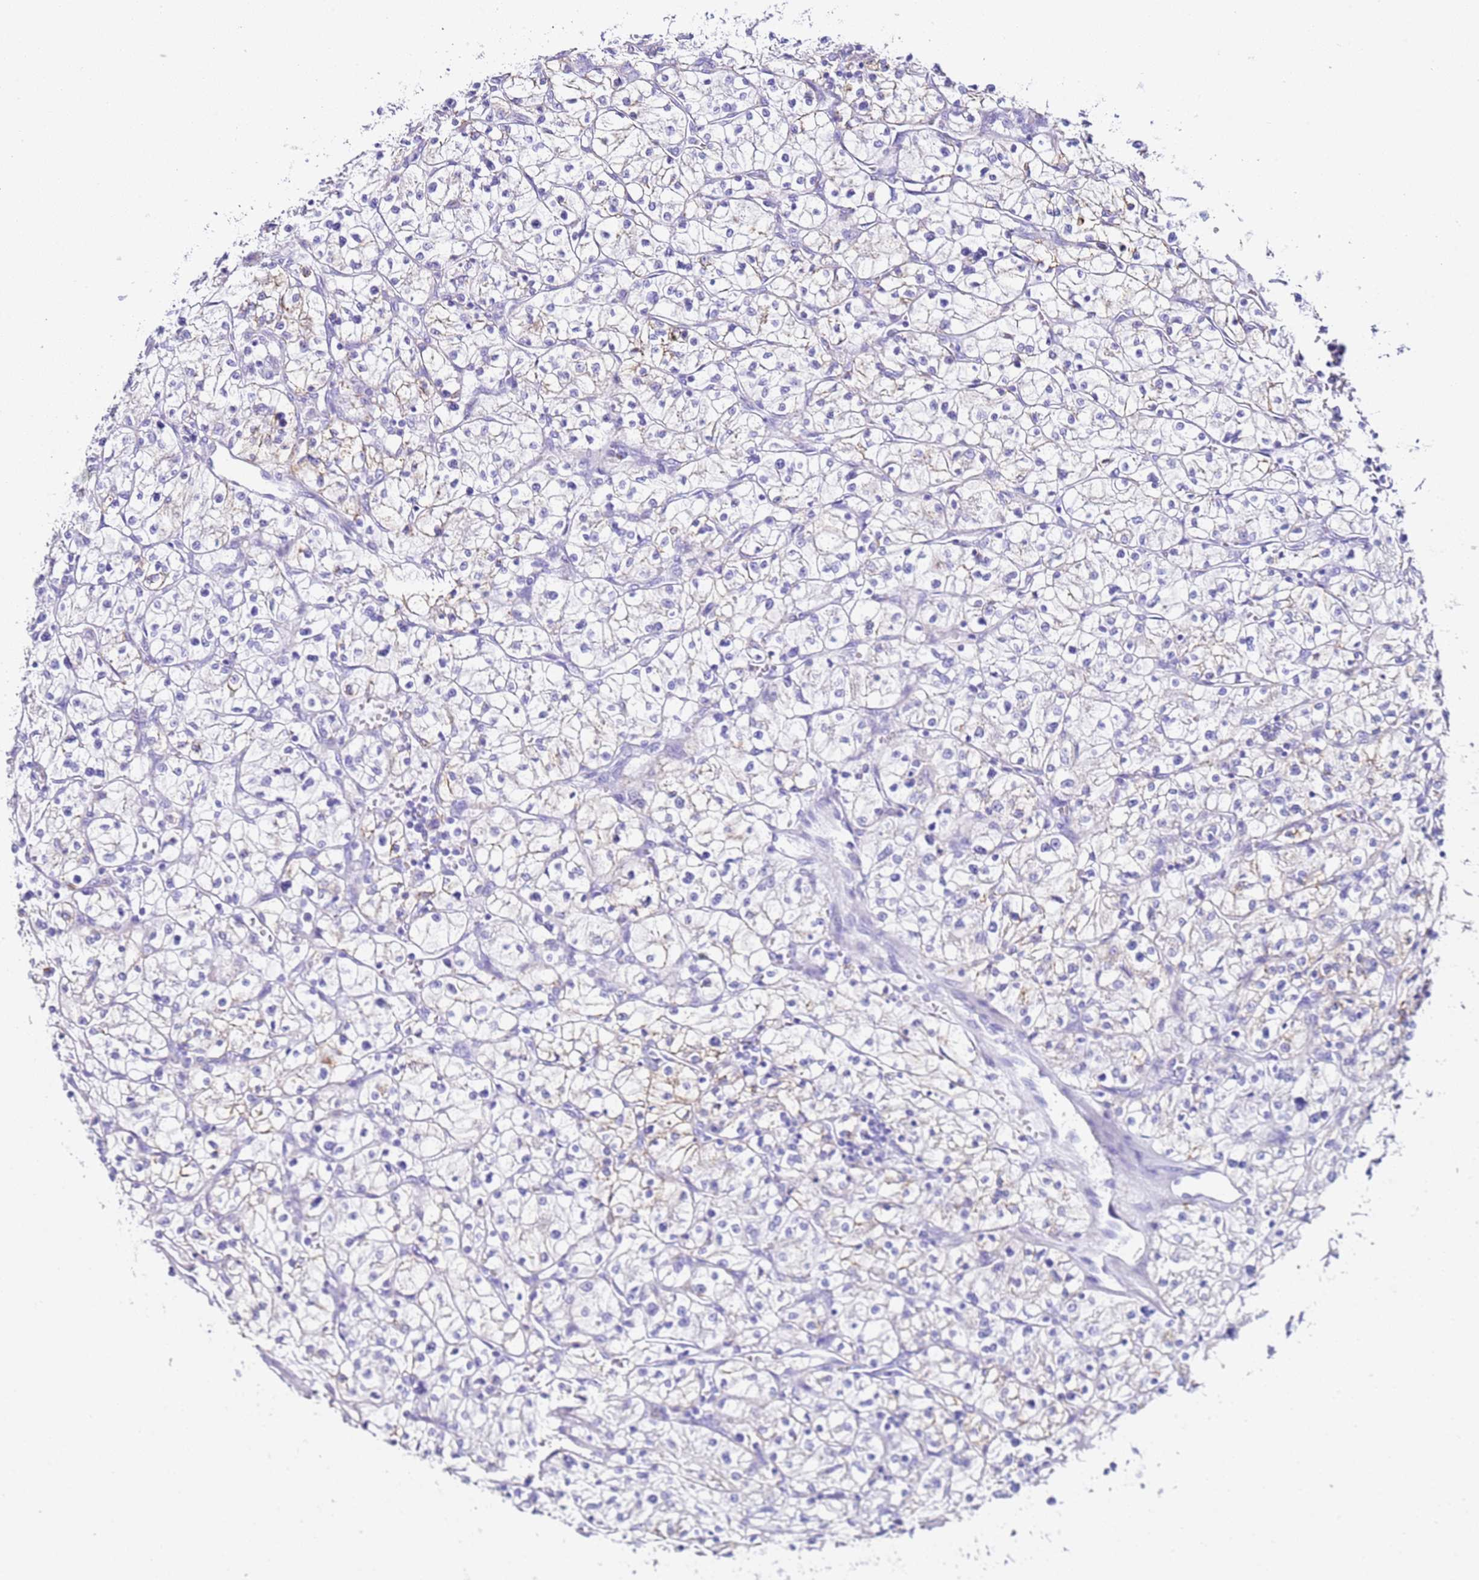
{"staining": {"intensity": "negative", "quantity": "none", "location": "none"}, "tissue": "renal cancer", "cell_type": "Tumor cells", "image_type": "cancer", "snomed": [{"axis": "morphology", "description": "Adenocarcinoma, NOS"}, {"axis": "topography", "description": "Kidney"}], "caption": "Immunohistochemistry (IHC) of human renal cancer reveals no positivity in tumor cells.", "gene": "PTBP2", "patient": {"sex": "female", "age": 64}}